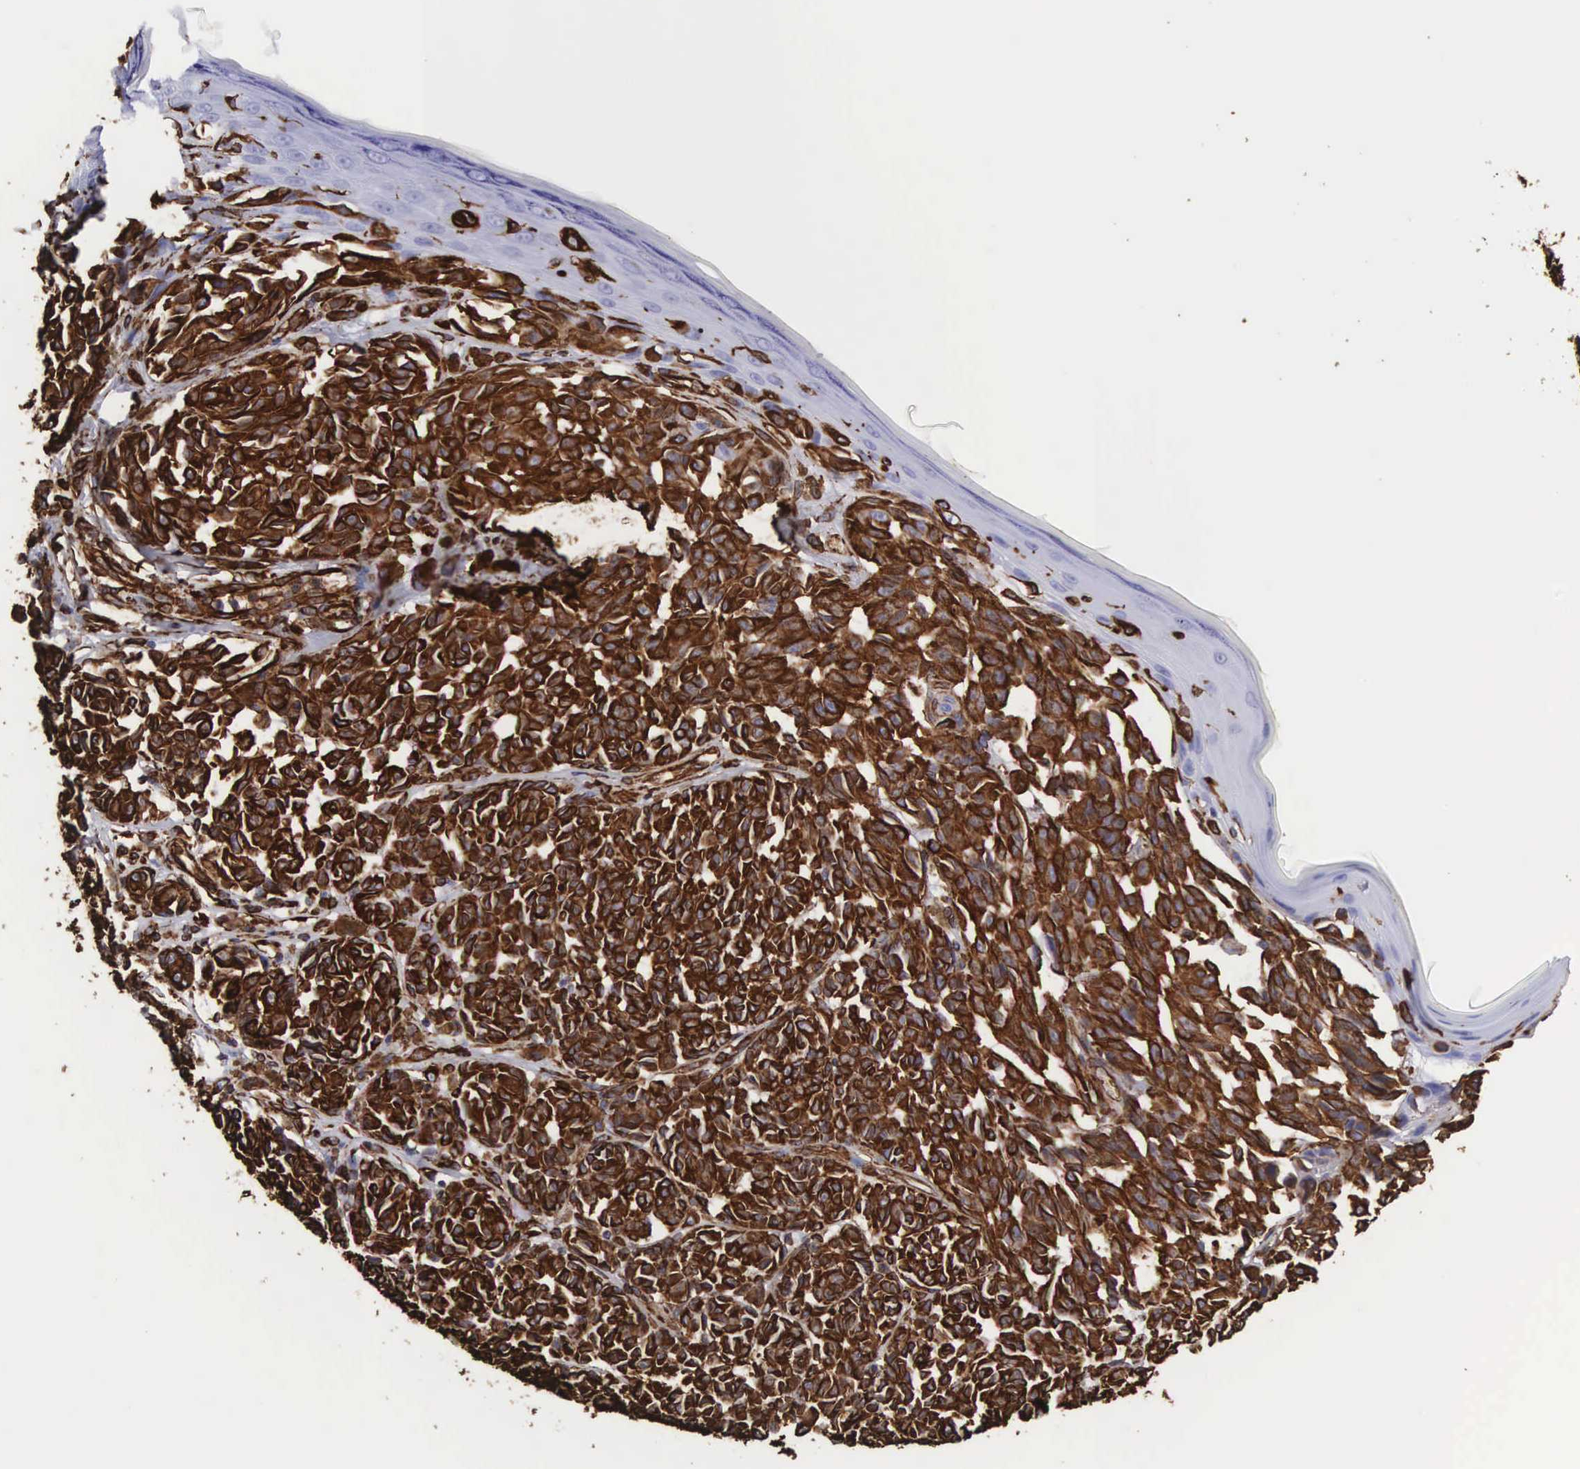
{"staining": {"intensity": "strong", "quantity": ">75%", "location": "cytoplasmic/membranous"}, "tissue": "melanoma", "cell_type": "Tumor cells", "image_type": "cancer", "snomed": [{"axis": "morphology", "description": "Malignant melanoma, NOS"}, {"axis": "topography", "description": "Skin"}], "caption": "Melanoma was stained to show a protein in brown. There is high levels of strong cytoplasmic/membranous positivity in about >75% of tumor cells.", "gene": "VIM", "patient": {"sex": "male", "age": 49}}